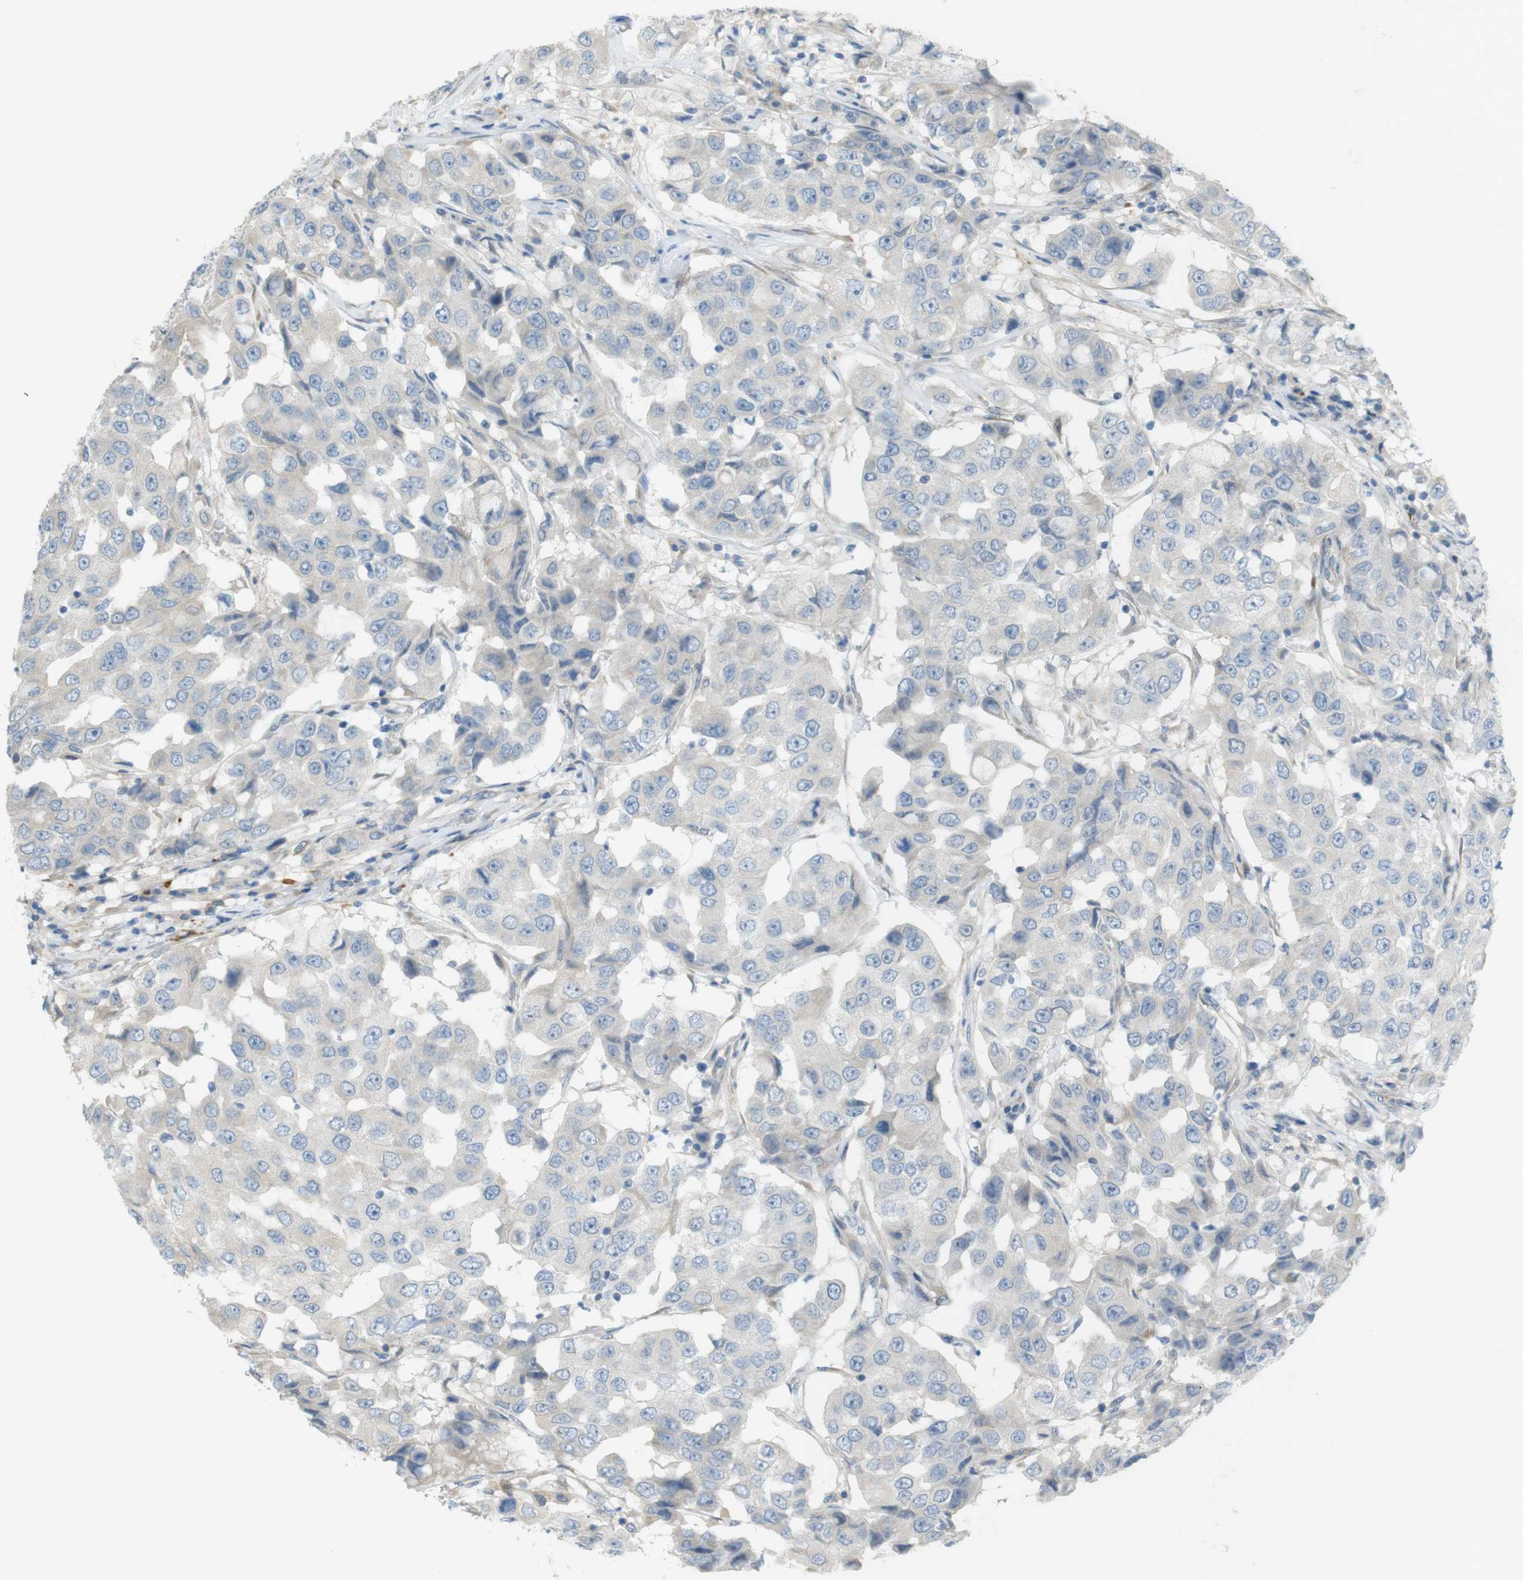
{"staining": {"intensity": "negative", "quantity": "none", "location": "none"}, "tissue": "breast cancer", "cell_type": "Tumor cells", "image_type": "cancer", "snomed": [{"axis": "morphology", "description": "Duct carcinoma"}, {"axis": "topography", "description": "Breast"}], "caption": "This is an immunohistochemistry (IHC) micrograph of invasive ductal carcinoma (breast). There is no staining in tumor cells.", "gene": "TMEM41B", "patient": {"sex": "female", "age": 27}}